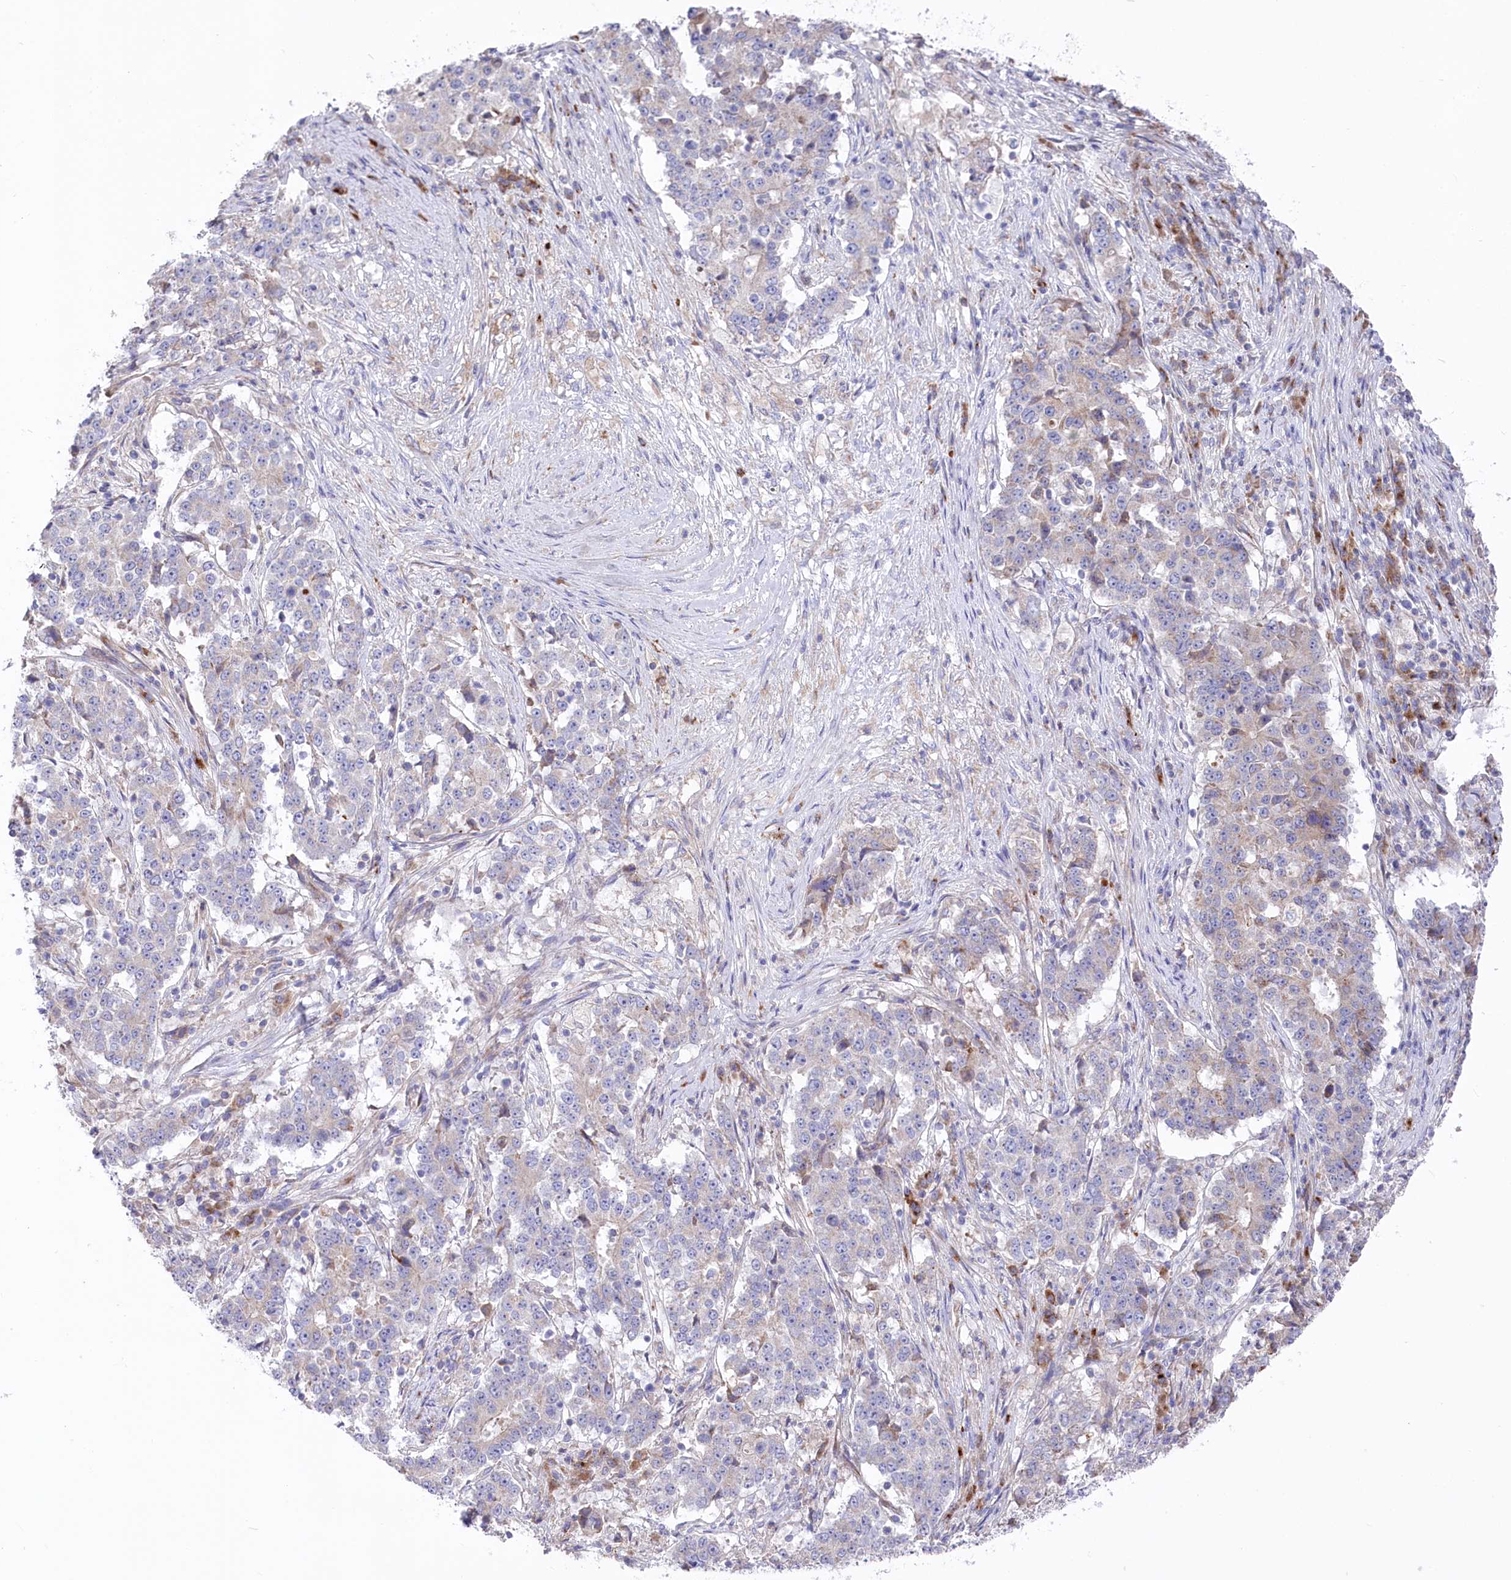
{"staining": {"intensity": "negative", "quantity": "none", "location": "none"}, "tissue": "stomach cancer", "cell_type": "Tumor cells", "image_type": "cancer", "snomed": [{"axis": "morphology", "description": "Adenocarcinoma, NOS"}, {"axis": "topography", "description": "Stomach"}], "caption": "Immunohistochemistry of human adenocarcinoma (stomach) displays no staining in tumor cells.", "gene": "POGLUT1", "patient": {"sex": "male", "age": 59}}